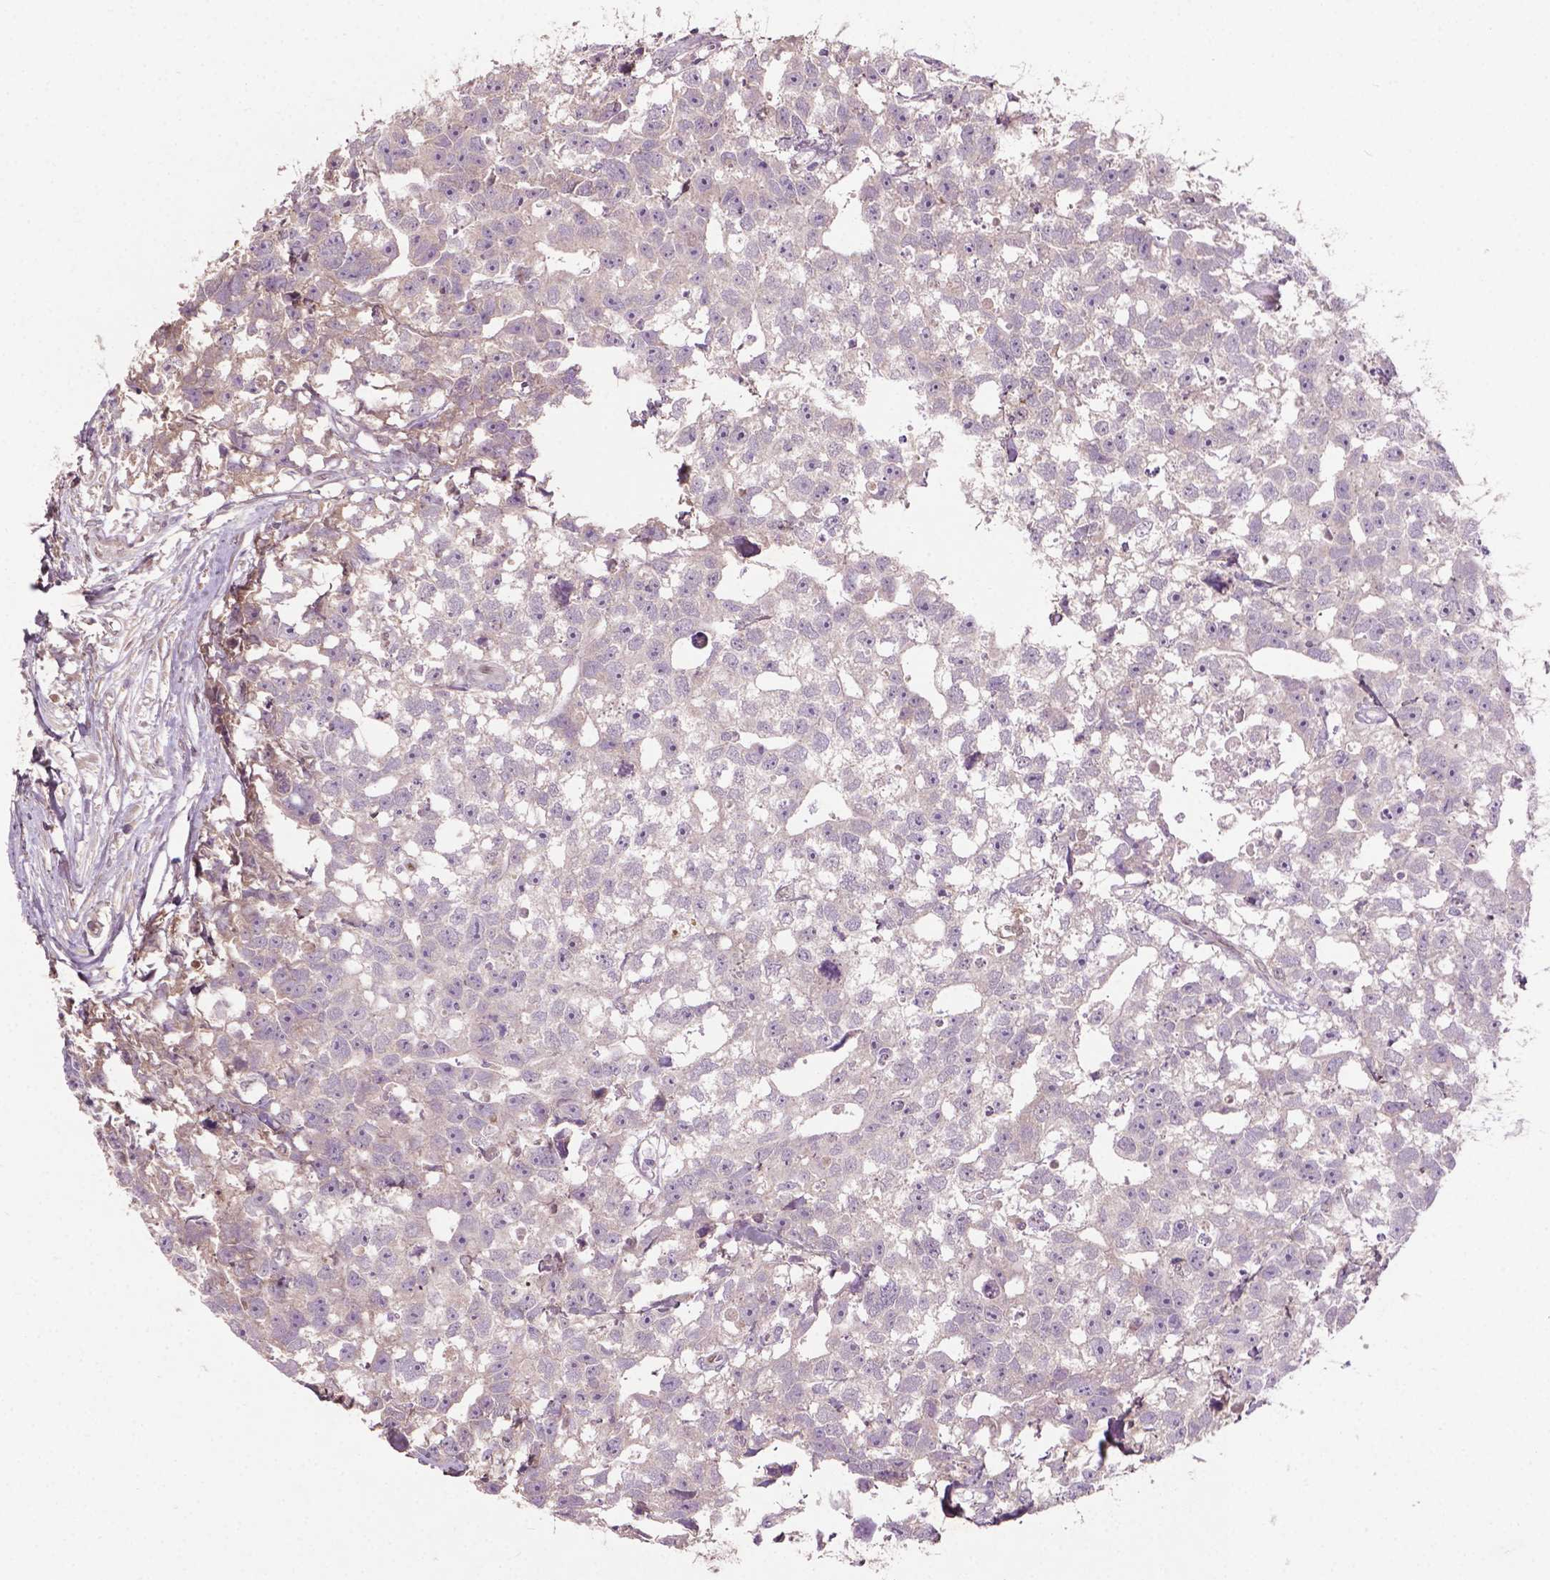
{"staining": {"intensity": "negative", "quantity": "none", "location": "none"}, "tissue": "testis cancer", "cell_type": "Tumor cells", "image_type": "cancer", "snomed": [{"axis": "morphology", "description": "Carcinoma, Embryonal, NOS"}, {"axis": "morphology", "description": "Teratoma, malignant, NOS"}, {"axis": "topography", "description": "Testis"}], "caption": "An IHC image of testis embryonal carcinoma is shown. There is no staining in tumor cells of testis embryonal carcinoma.", "gene": "SOX17", "patient": {"sex": "male", "age": 44}}